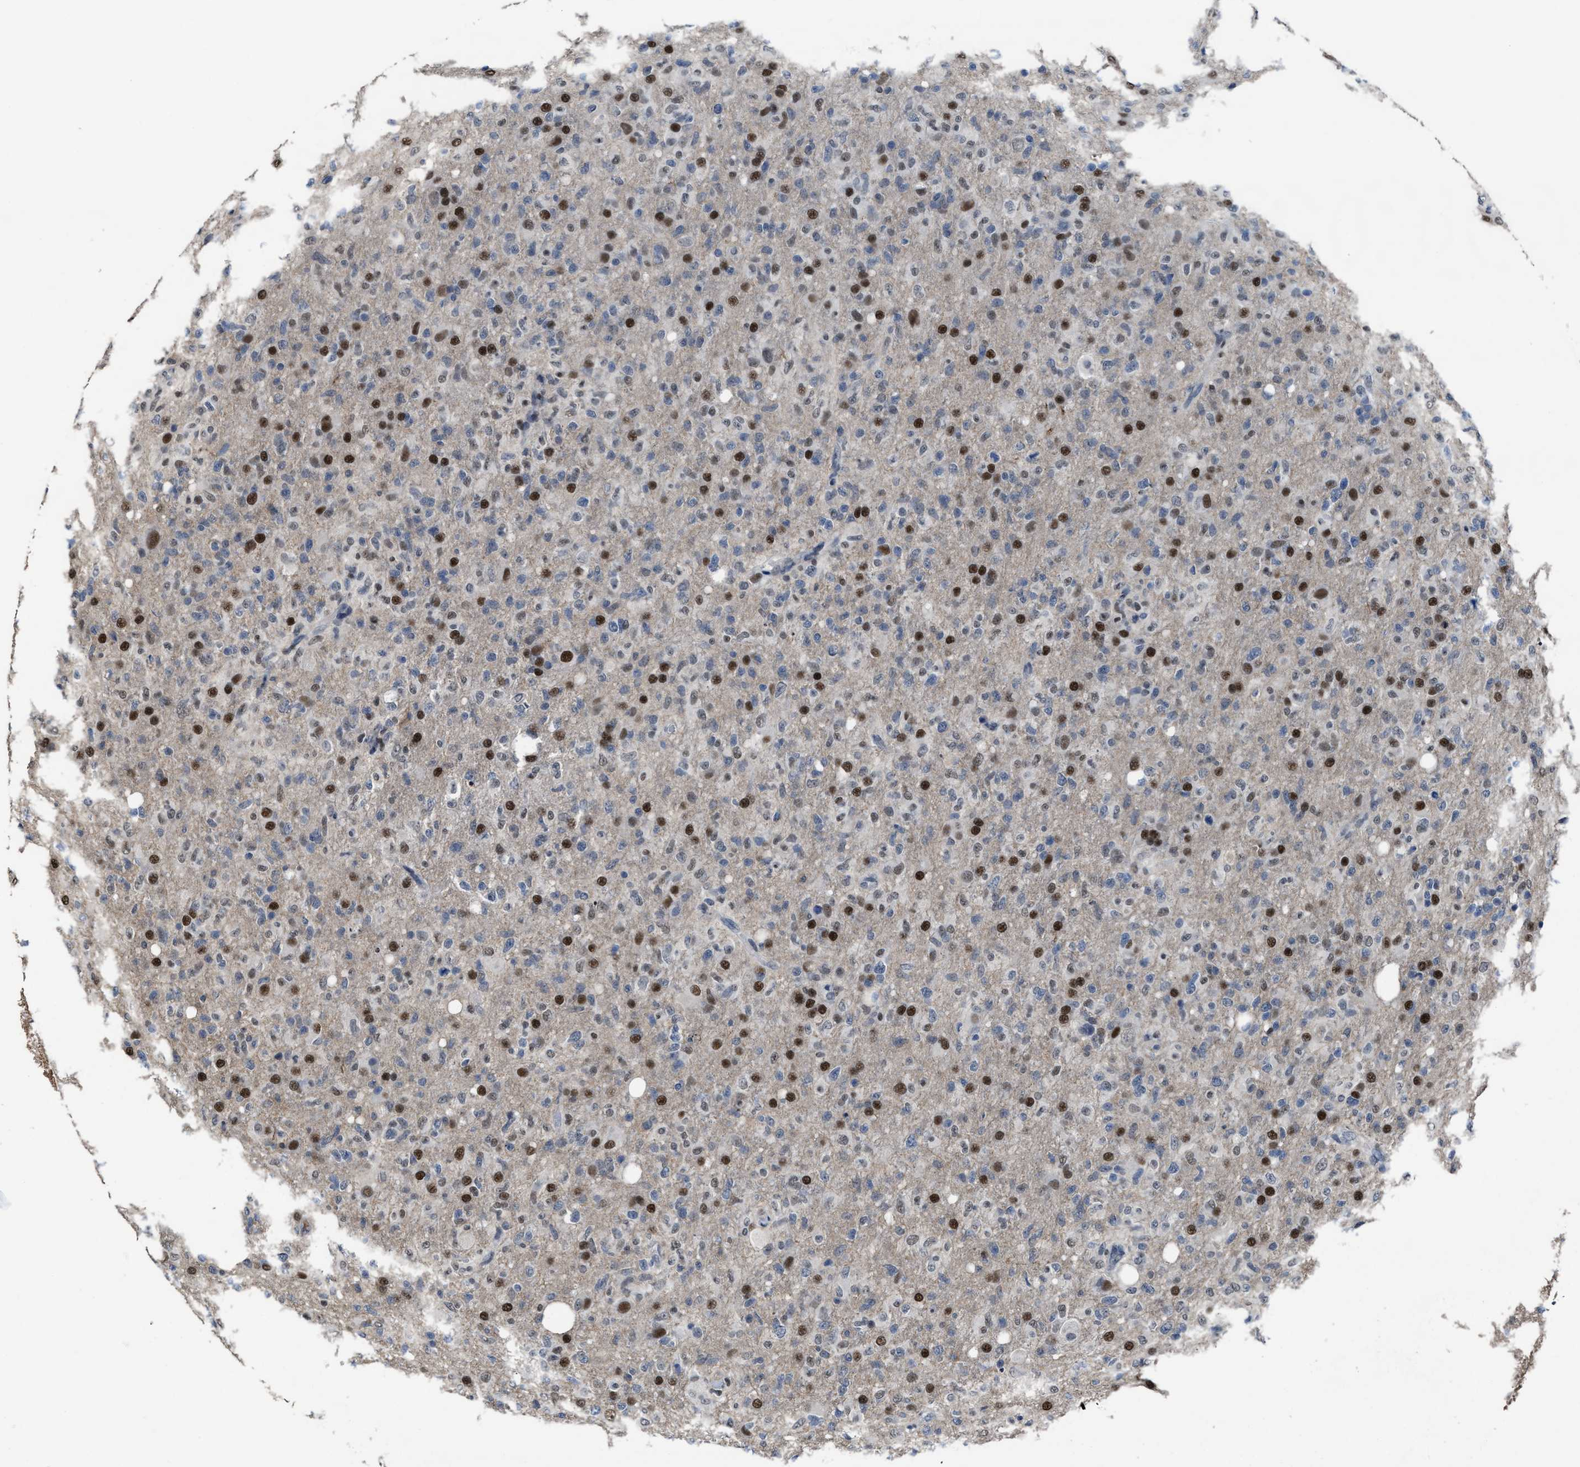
{"staining": {"intensity": "strong", "quantity": "25%-75%", "location": "nuclear"}, "tissue": "glioma", "cell_type": "Tumor cells", "image_type": "cancer", "snomed": [{"axis": "morphology", "description": "Glioma, malignant, High grade"}, {"axis": "topography", "description": "Brain"}], "caption": "High-magnification brightfield microscopy of glioma stained with DAB (3,3'-diaminobenzidine) (brown) and counterstained with hematoxylin (blue). tumor cells exhibit strong nuclear staining is seen in approximately25%-75% of cells.", "gene": "ZNF20", "patient": {"sex": "female", "age": 57}}